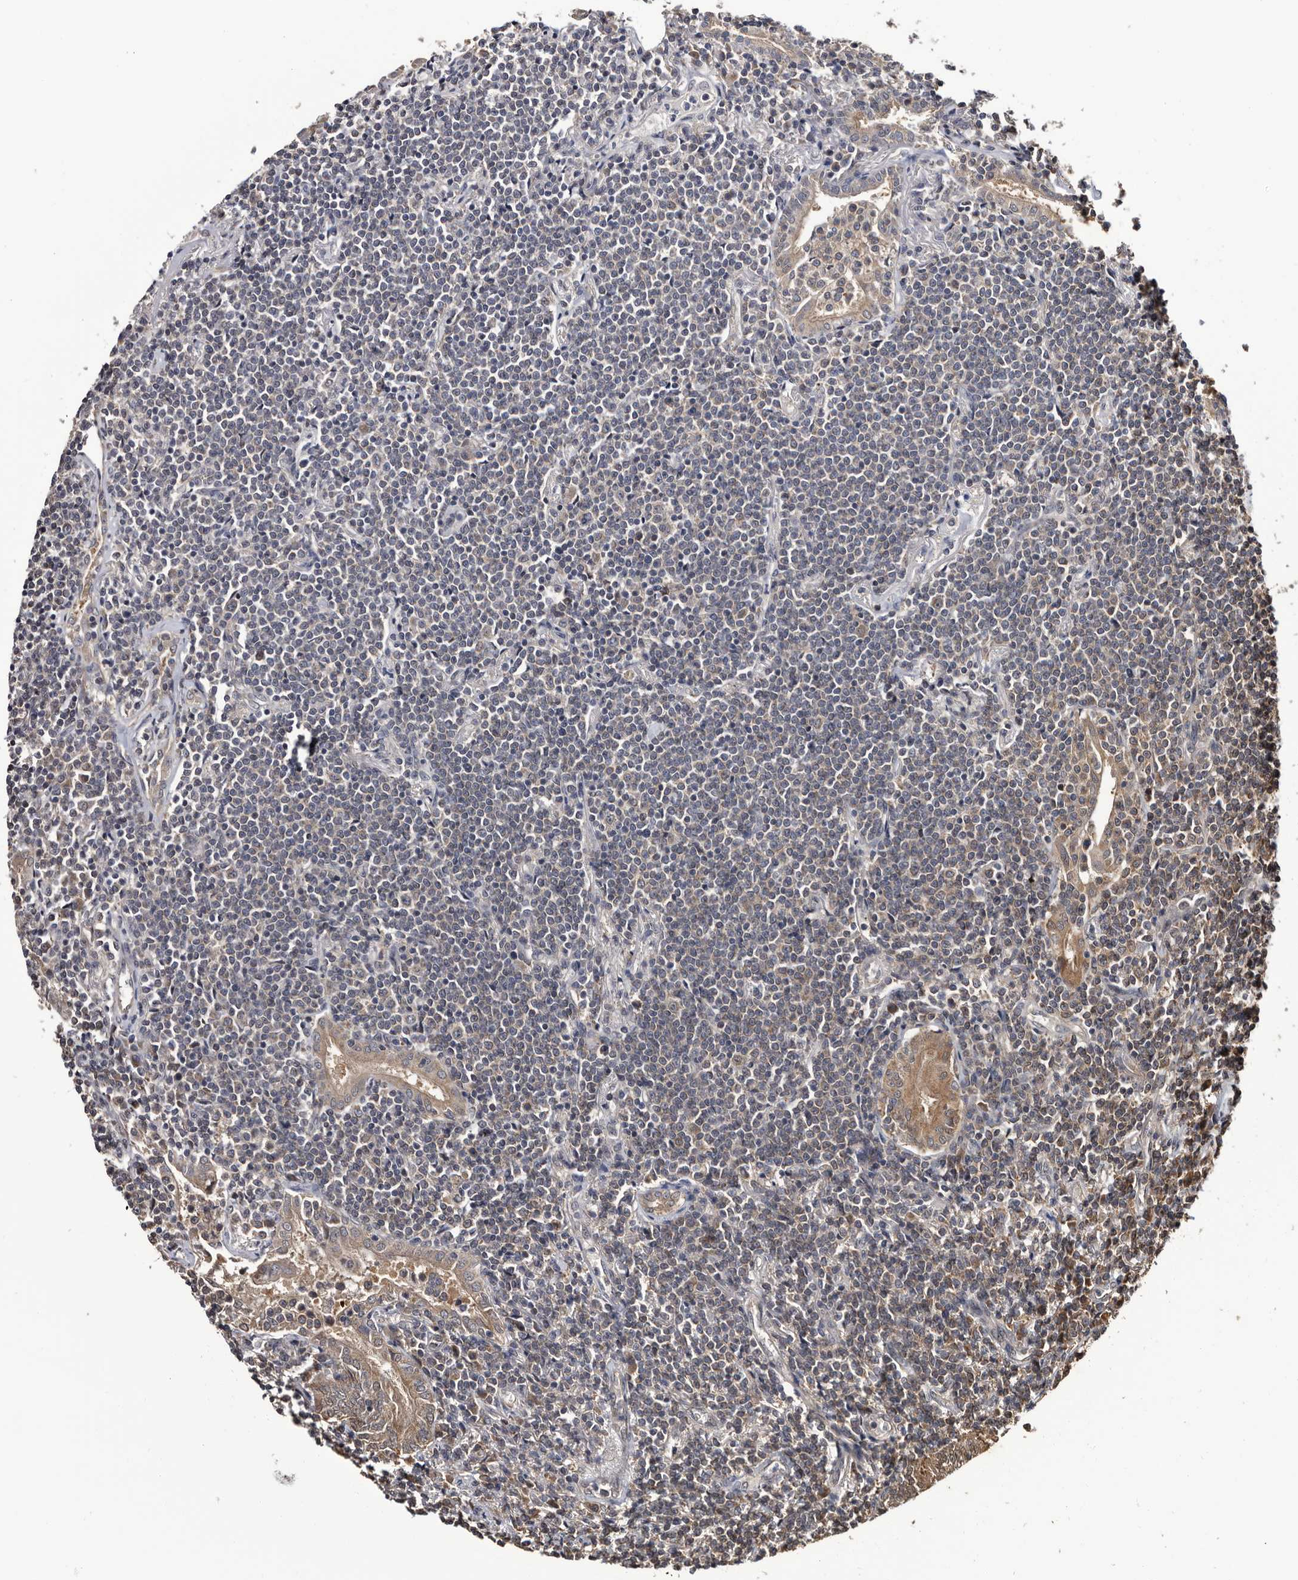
{"staining": {"intensity": "negative", "quantity": "none", "location": "none"}, "tissue": "lymphoma", "cell_type": "Tumor cells", "image_type": "cancer", "snomed": [{"axis": "morphology", "description": "Malignant lymphoma, non-Hodgkin's type, Low grade"}, {"axis": "topography", "description": "Lung"}], "caption": "Immunohistochemistry histopathology image of neoplastic tissue: human lymphoma stained with DAB shows no significant protein staining in tumor cells.", "gene": "TTI2", "patient": {"sex": "female", "age": 71}}